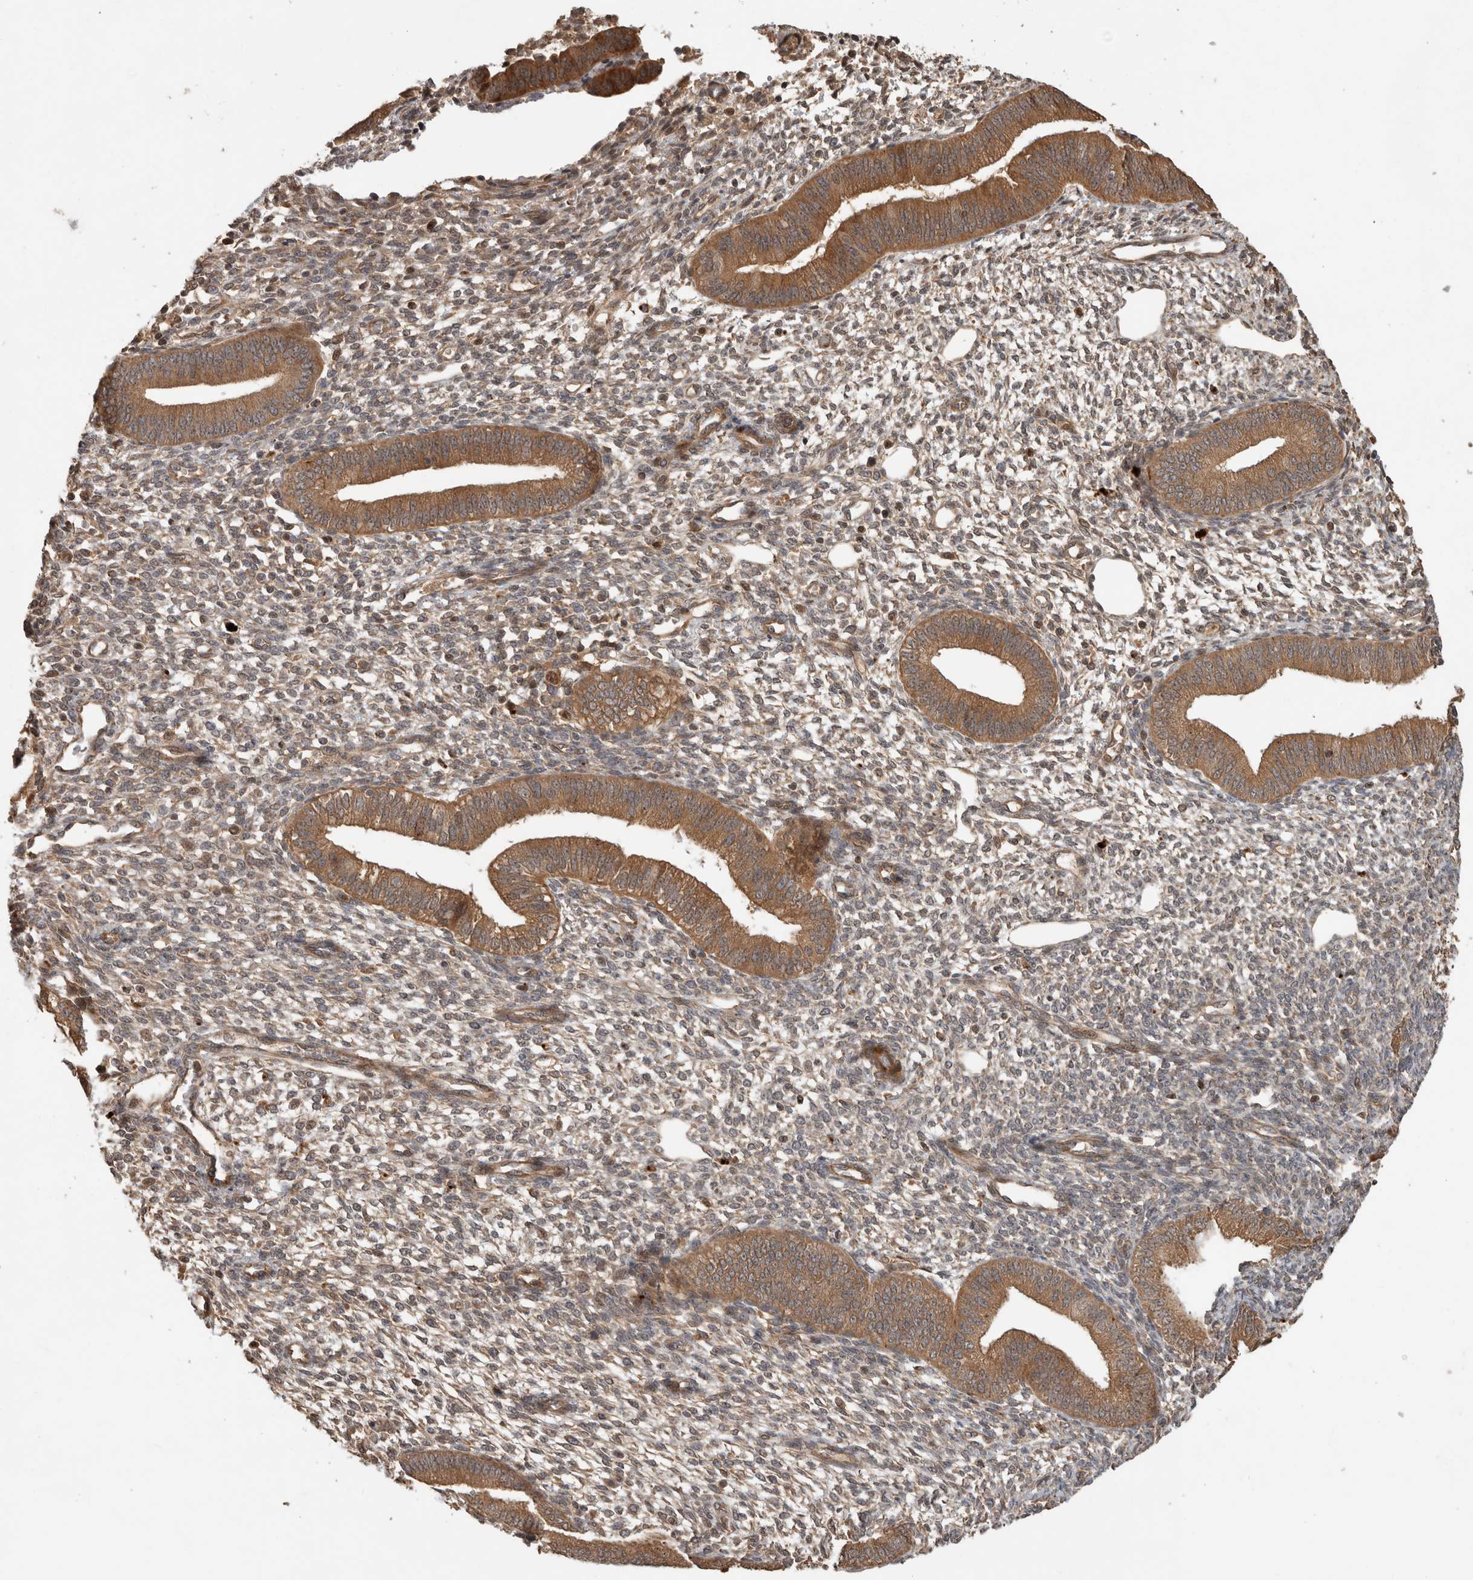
{"staining": {"intensity": "weak", "quantity": ">75%", "location": "cytoplasmic/membranous"}, "tissue": "endometrium", "cell_type": "Cells in endometrial stroma", "image_type": "normal", "snomed": [{"axis": "morphology", "description": "Normal tissue, NOS"}, {"axis": "topography", "description": "Endometrium"}], "caption": "Protein positivity by immunohistochemistry (IHC) shows weak cytoplasmic/membranous positivity in about >75% of cells in endometrial stroma in benign endometrium. (Stains: DAB in brown, nuclei in blue, Microscopy: brightfield microscopy at high magnification).", "gene": "PITPNC1", "patient": {"sex": "female", "age": 46}}